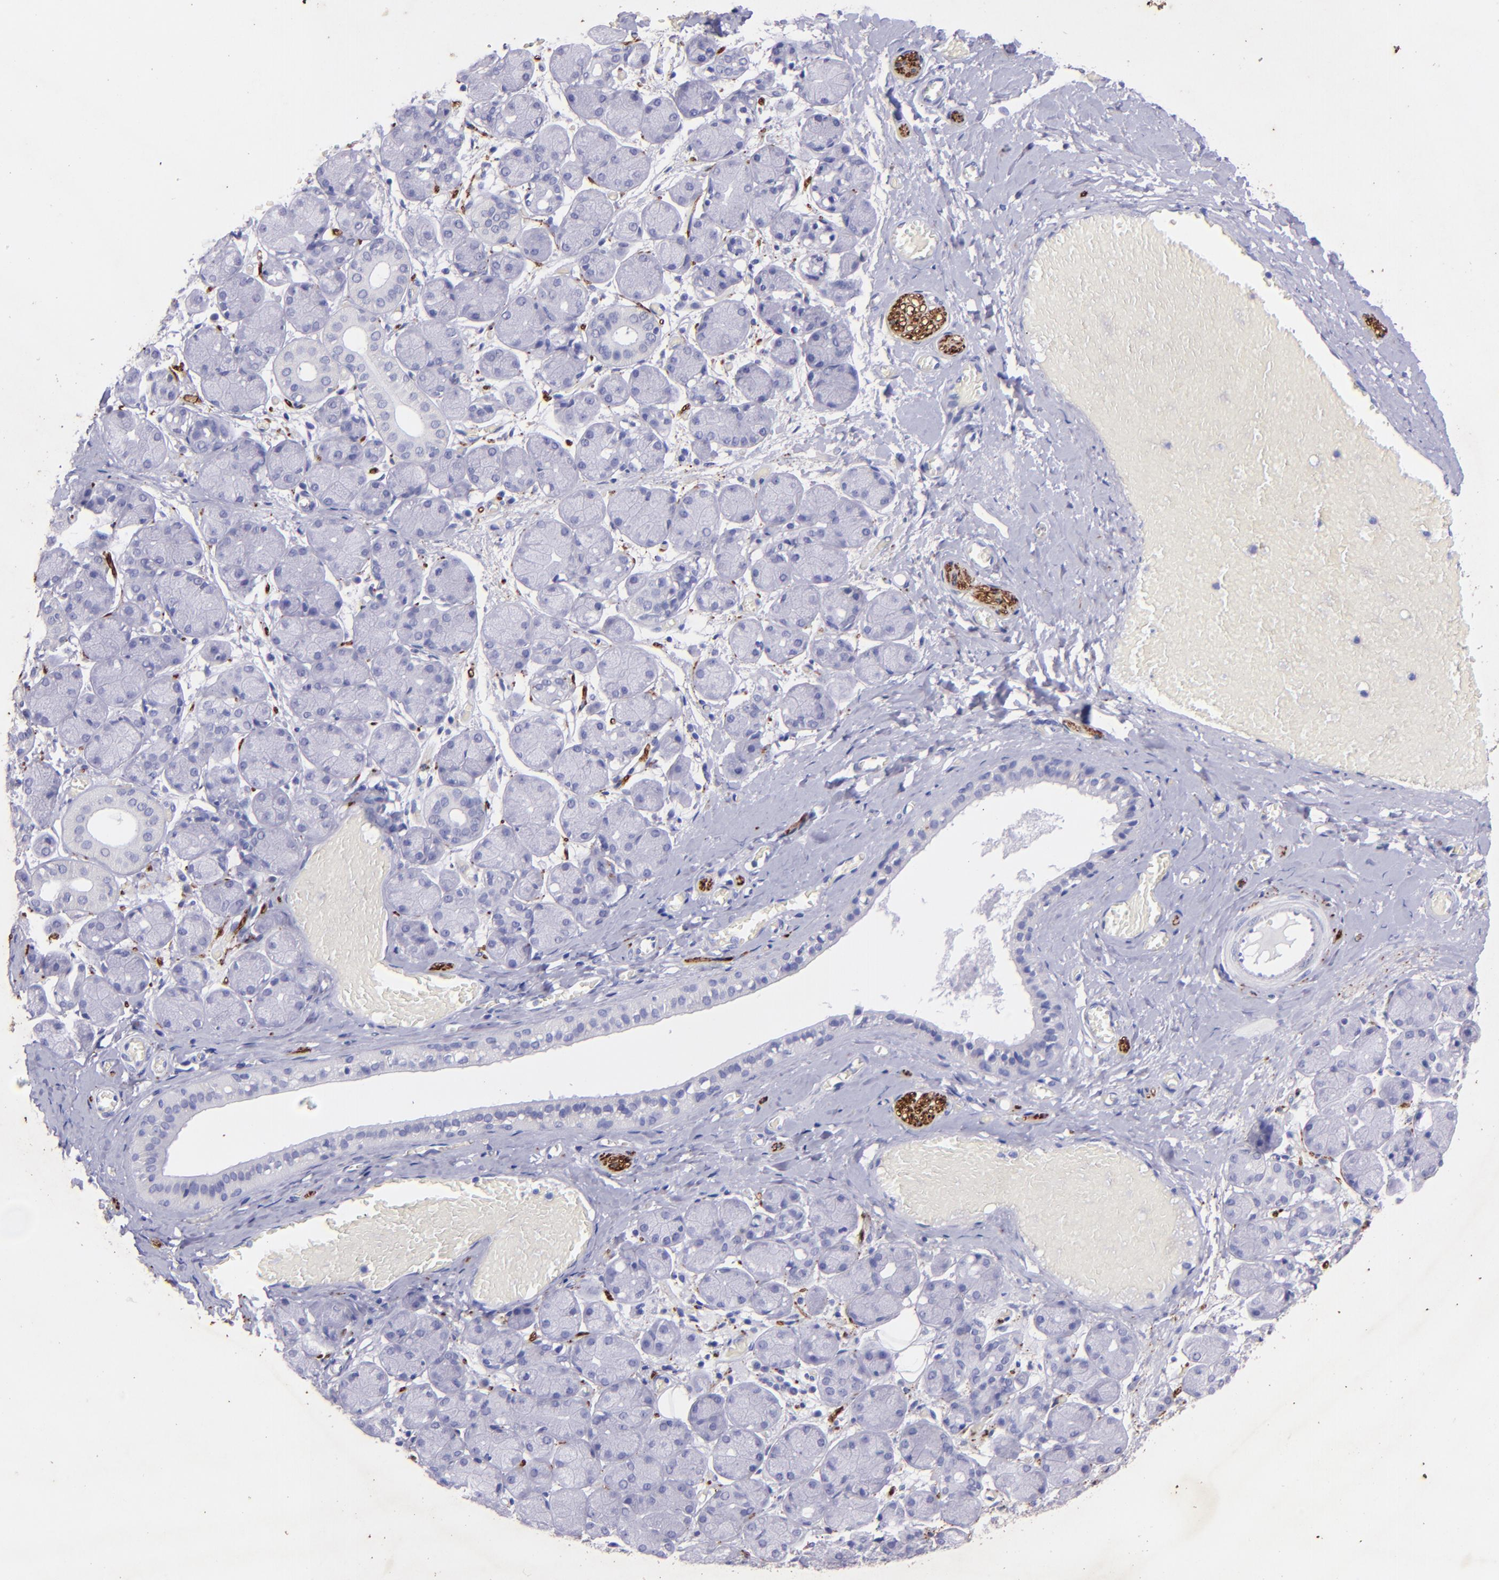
{"staining": {"intensity": "negative", "quantity": "none", "location": "none"}, "tissue": "salivary gland", "cell_type": "Glandular cells", "image_type": "normal", "snomed": [{"axis": "morphology", "description": "Normal tissue, NOS"}, {"axis": "topography", "description": "Salivary gland"}], "caption": "An IHC photomicrograph of normal salivary gland is shown. There is no staining in glandular cells of salivary gland. (DAB (3,3'-diaminobenzidine) immunohistochemistry with hematoxylin counter stain).", "gene": "UCHL1", "patient": {"sex": "female", "age": 24}}